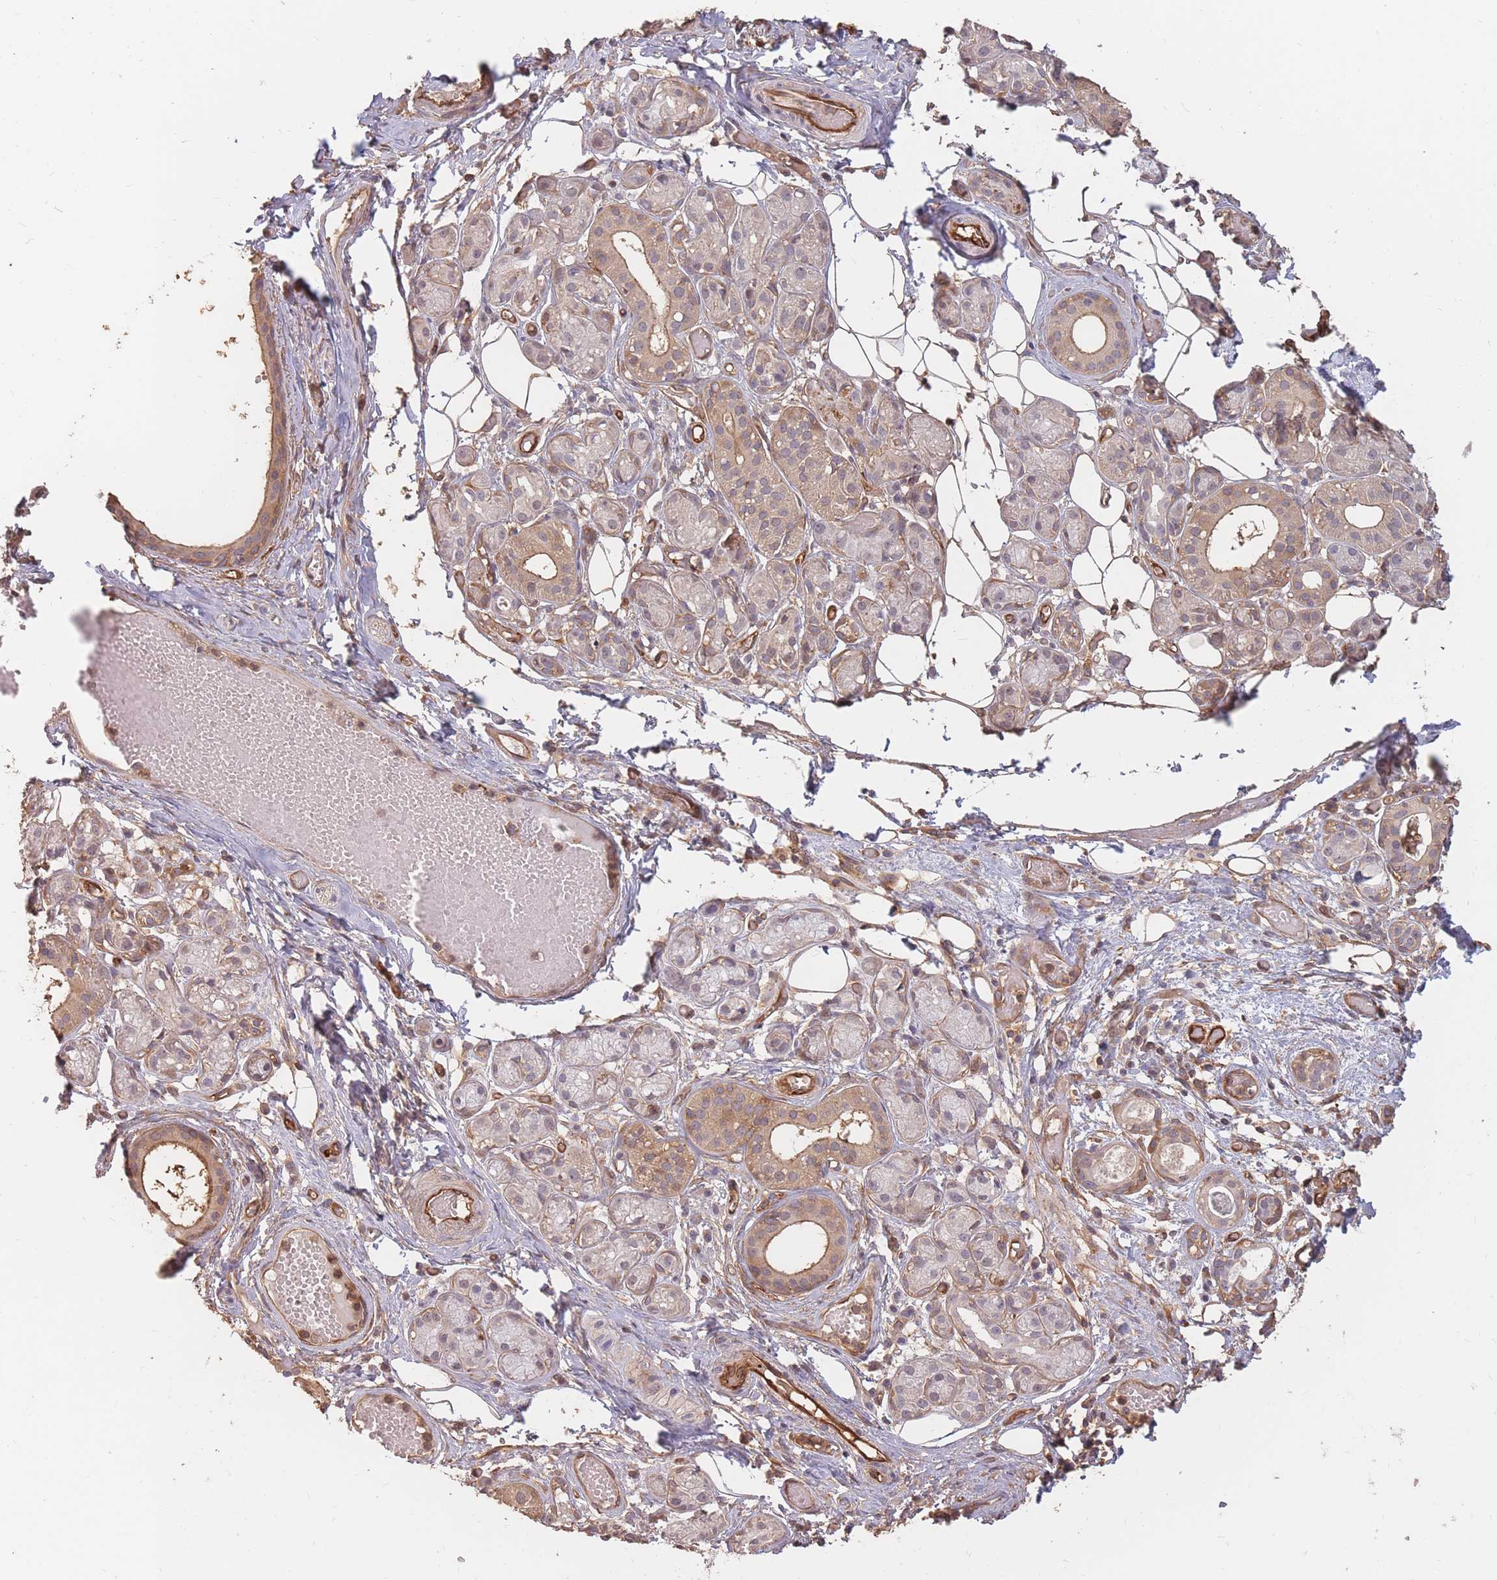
{"staining": {"intensity": "moderate", "quantity": "25%-75%", "location": "cytoplasmic/membranous"}, "tissue": "salivary gland", "cell_type": "Glandular cells", "image_type": "normal", "snomed": [{"axis": "morphology", "description": "Normal tissue, NOS"}, {"axis": "topography", "description": "Salivary gland"}], "caption": "This photomicrograph displays unremarkable salivary gland stained with IHC to label a protein in brown. The cytoplasmic/membranous of glandular cells show moderate positivity for the protein. Nuclei are counter-stained blue.", "gene": "PLS3", "patient": {"sex": "male", "age": 82}}